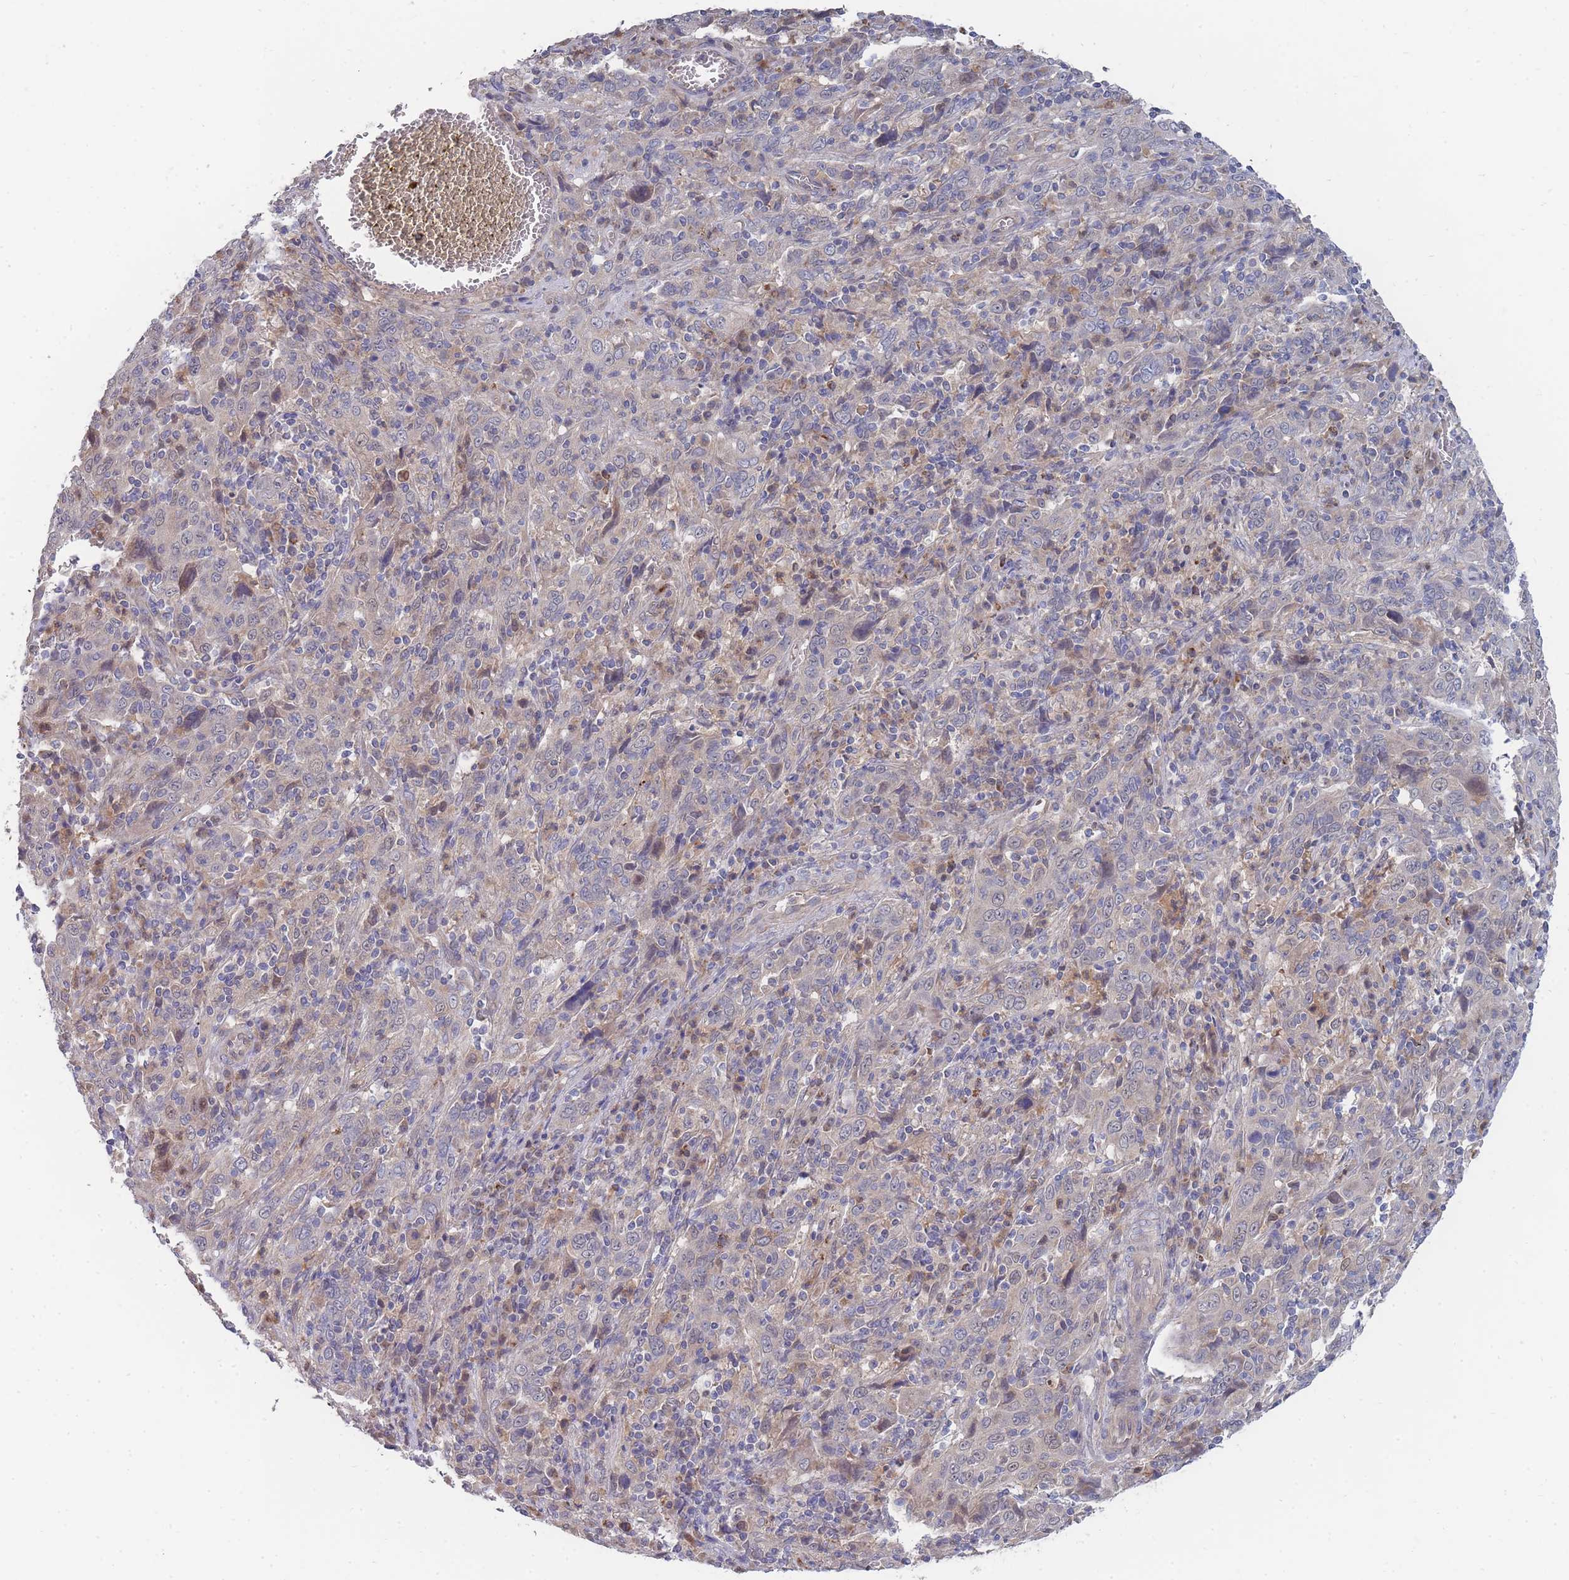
{"staining": {"intensity": "negative", "quantity": "none", "location": "none"}, "tissue": "cervical cancer", "cell_type": "Tumor cells", "image_type": "cancer", "snomed": [{"axis": "morphology", "description": "Squamous cell carcinoma, NOS"}, {"axis": "topography", "description": "Cervix"}], "caption": "There is no significant positivity in tumor cells of cervical cancer (squamous cell carcinoma). (DAB (3,3'-diaminobenzidine) immunohistochemistry, high magnification).", "gene": "NUB1", "patient": {"sex": "female", "age": 46}}